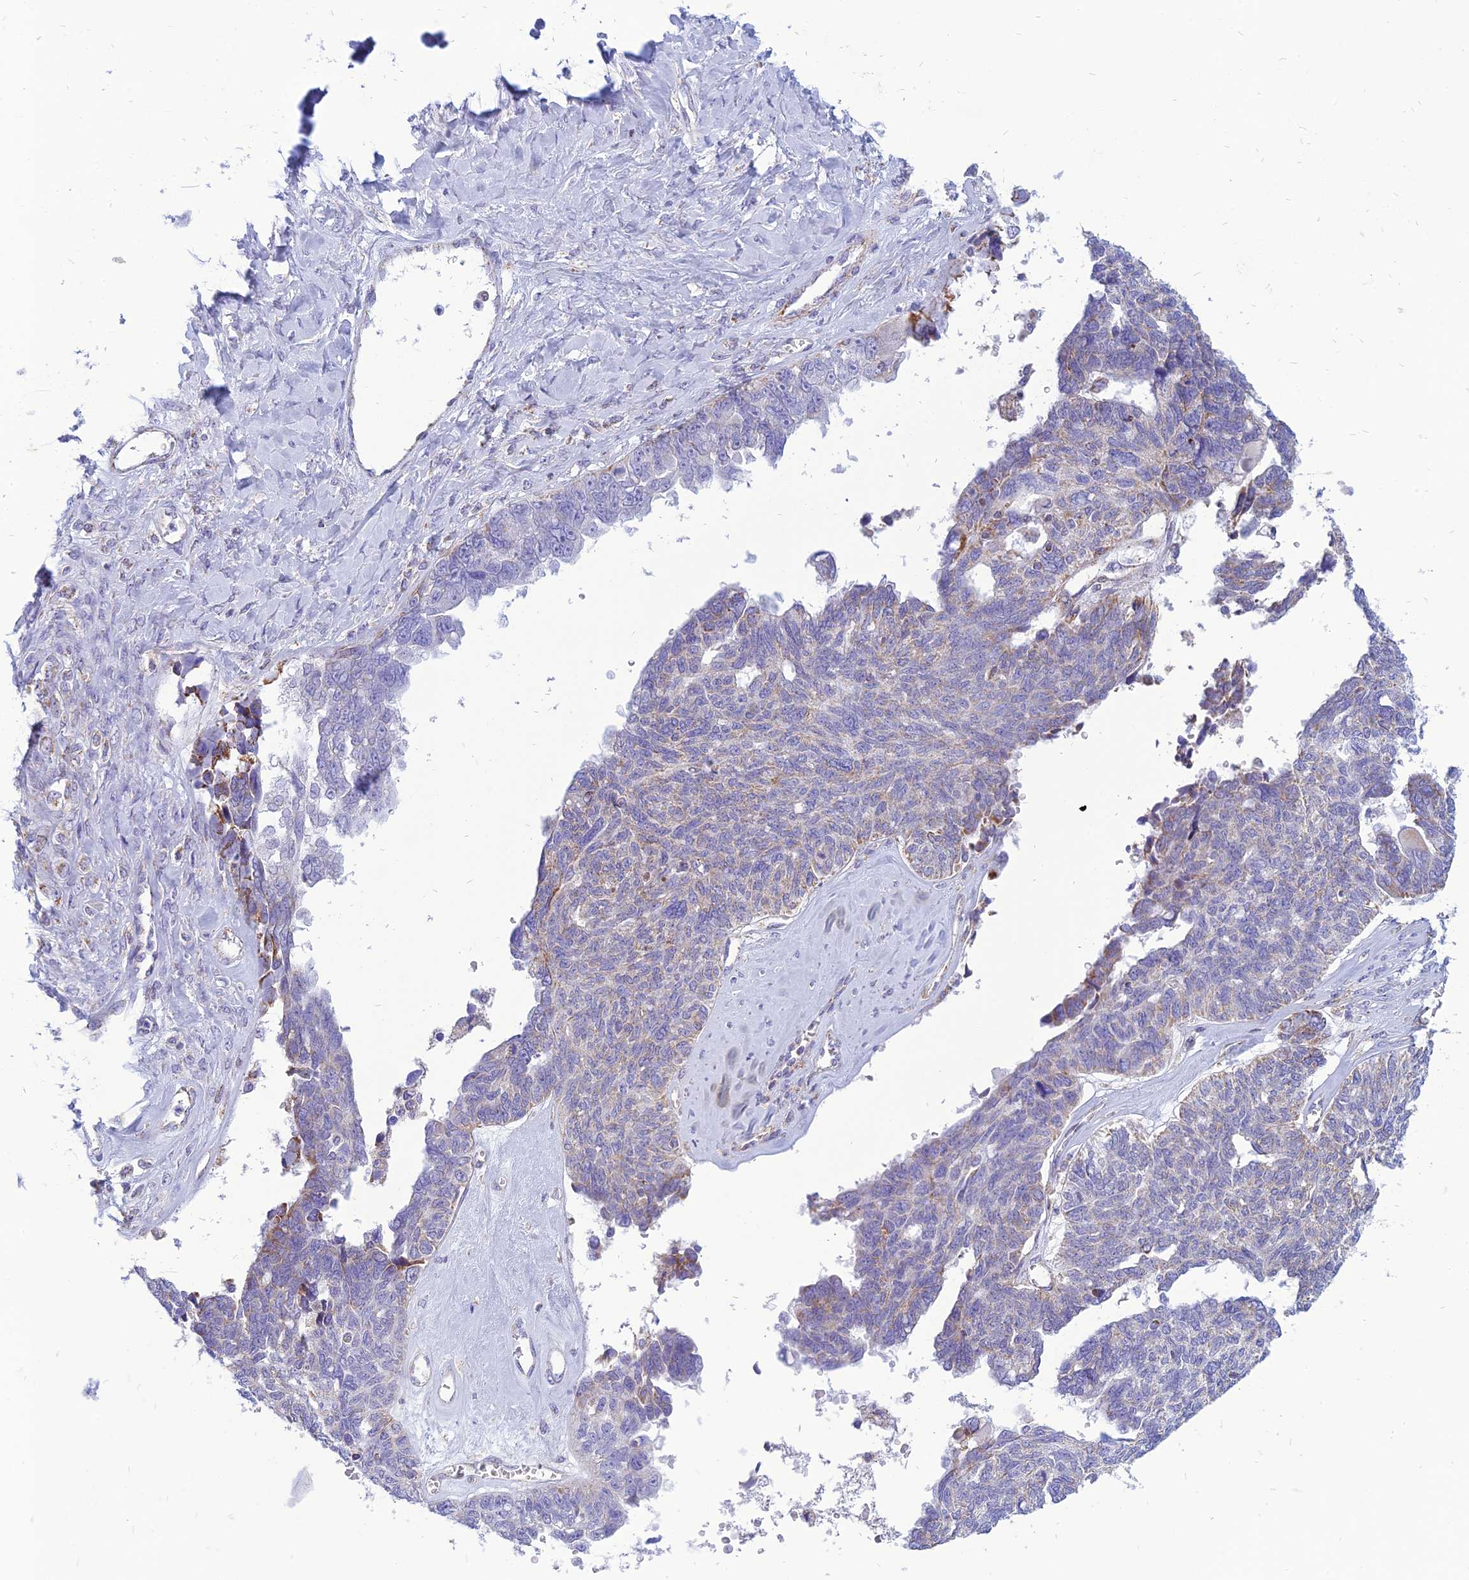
{"staining": {"intensity": "weak", "quantity": "<25%", "location": "cytoplasmic/membranous"}, "tissue": "ovarian cancer", "cell_type": "Tumor cells", "image_type": "cancer", "snomed": [{"axis": "morphology", "description": "Cystadenocarcinoma, serous, NOS"}, {"axis": "topography", "description": "Ovary"}], "caption": "Protein analysis of serous cystadenocarcinoma (ovarian) shows no significant positivity in tumor cells.", "gene": "PACC1", "patient": {"sex": "female", "age": 79}}